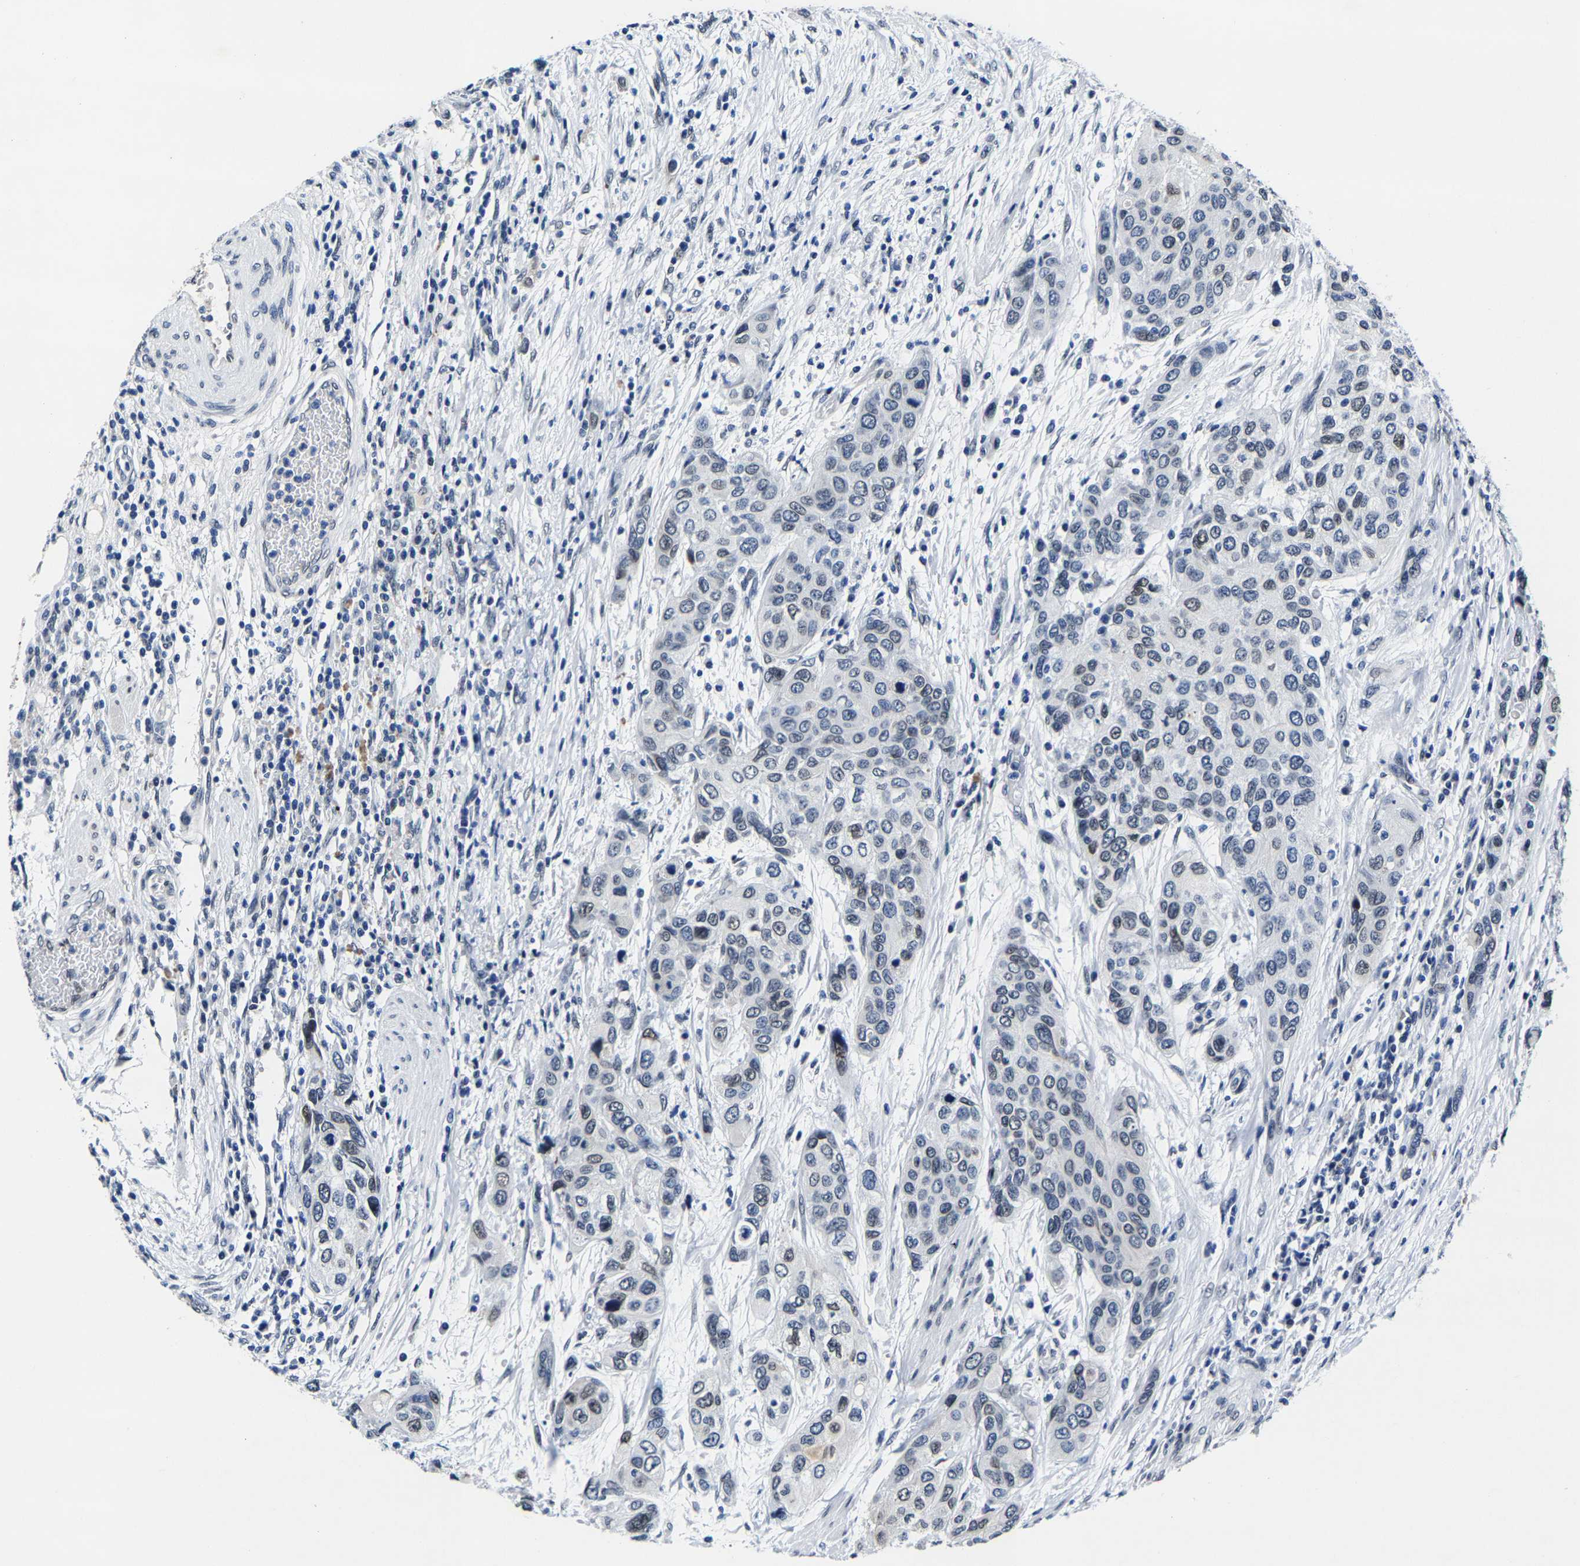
{"staining": {"intensity": "weak", "quantity": "<25%", "location": "nuclear"}, "tissue": "urothelial cancer", "cell_type": "Tumor cells", "image_type": "cancer", "snomed": [{"axis": "morphology", "description": "Urothelial carcinoma, High grade"}, {"axis": "topography", "description": "Urinary bladder"}], "caption": "The immunohistochemistry (IHC) micrograph has no significant expression in tumor cells of urothelial carcinoma (high-grade) tissue.", "gene": "UBN2", "patient": {"sex": "female", "age": 56}}